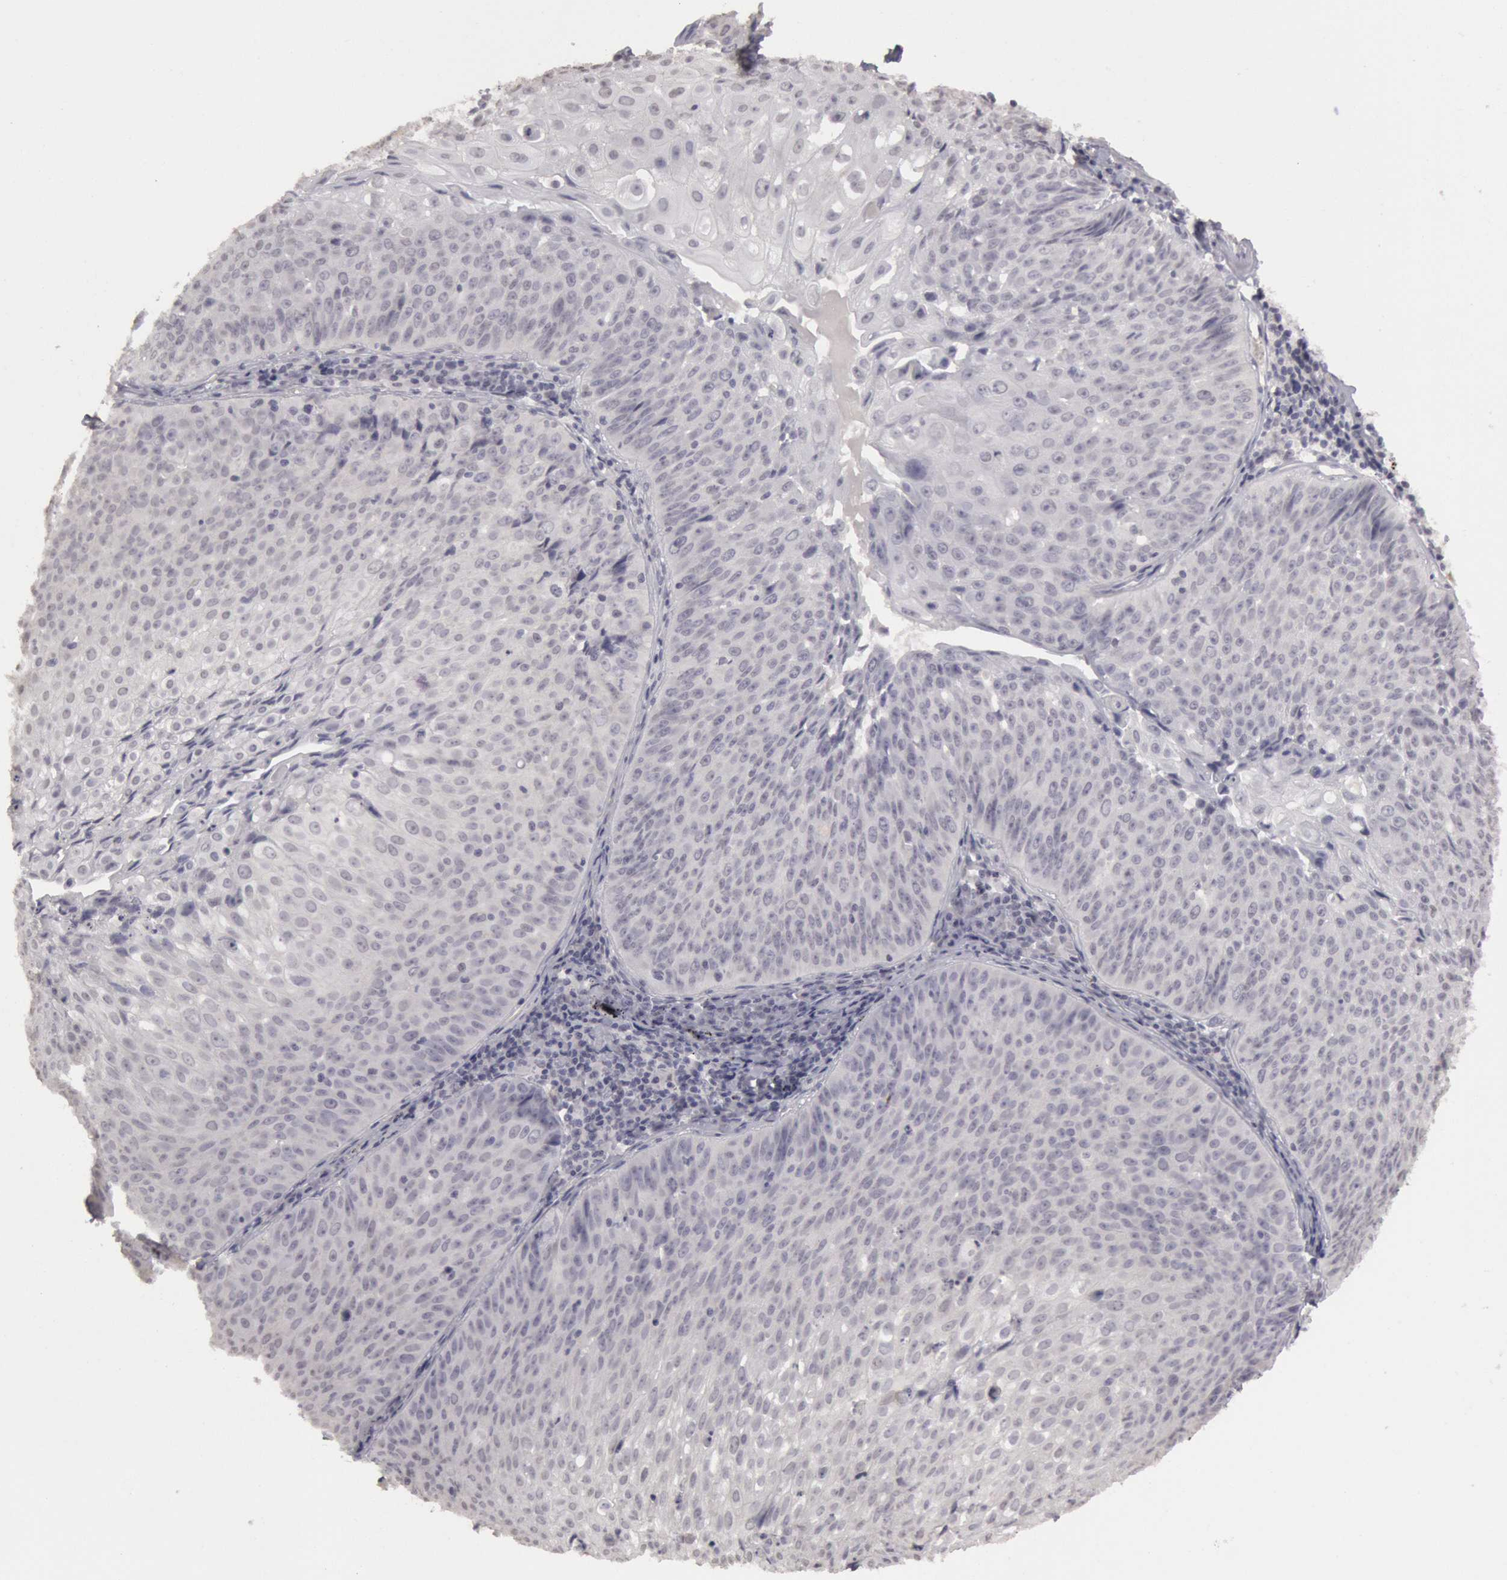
{"staining": {"intensity": "negative", "quantity": "none", "location": "none"}, "tissue": "lung cancer", "cell_type": "Tumor cells", "image_type": "cancer", "snomed": [{"axis": "morphology", "description": "Adenocarcinoma, NOS"}, {"axis": "topography", "description": "Lung"}], "caption": "A high-resolution photomicrograph shows IHC staining of lung adenocarcinoma, which shows no significant positivity in tumor cells.", "gene": "RIMBP3C", "patient": {"sex": "male", "age": 60}}